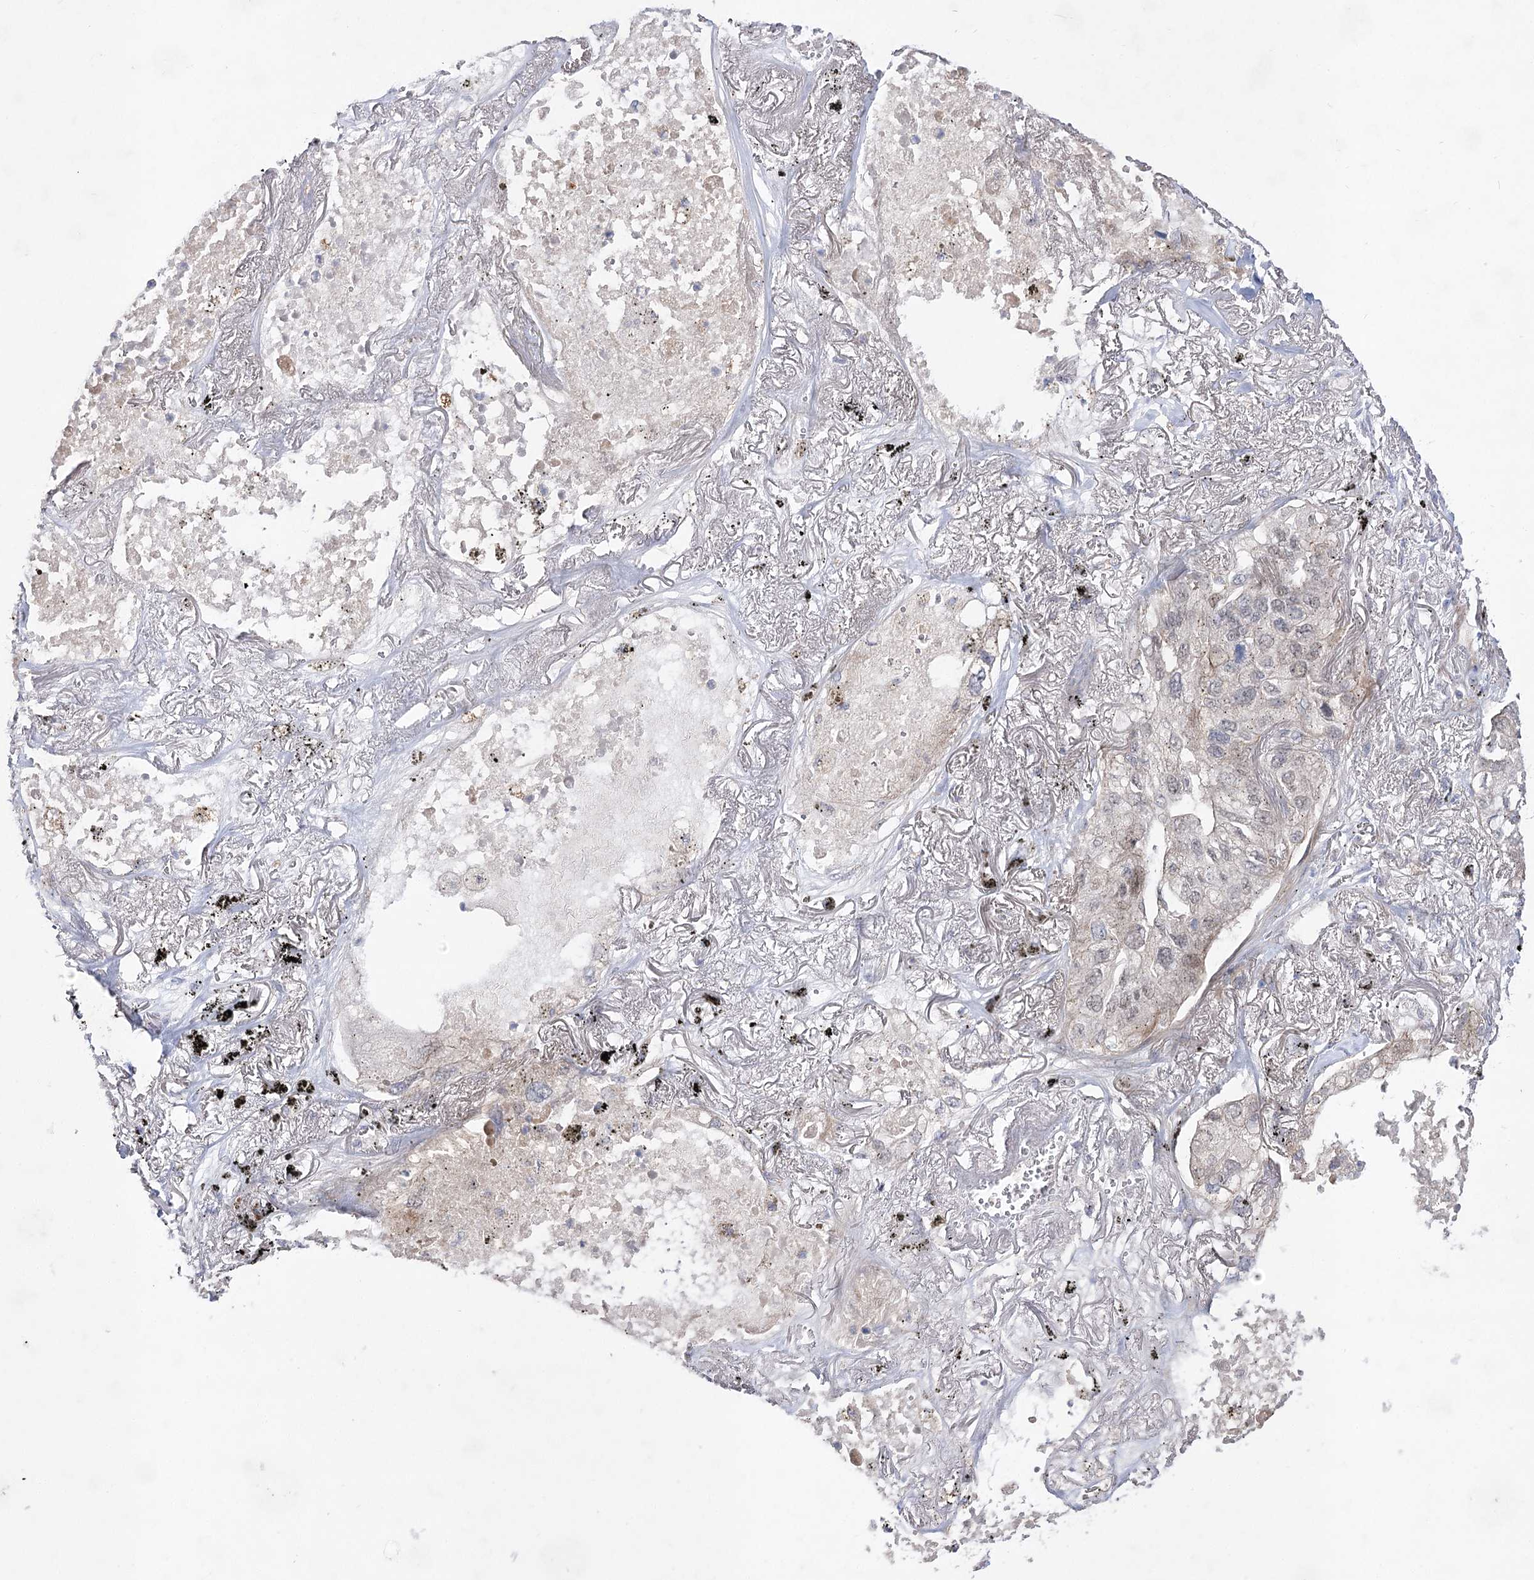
{"staining": {"intensity": "negative", "quantity": "none", "location": "none"}, "tissue": "lung cancer", "cell_type": "Tumor cells", "image_type": "cancer", "snomed": [{"axis": "morphology", "description": "Adenocarcinoma, NOS"}, {"axis": "topography", "description": "Lung"}], "caption": "Tumor cells show no significant protein positivity in lung cancer.", "gene": "ARHGAP32", "patient": {"sex": "male", "age": 65}}